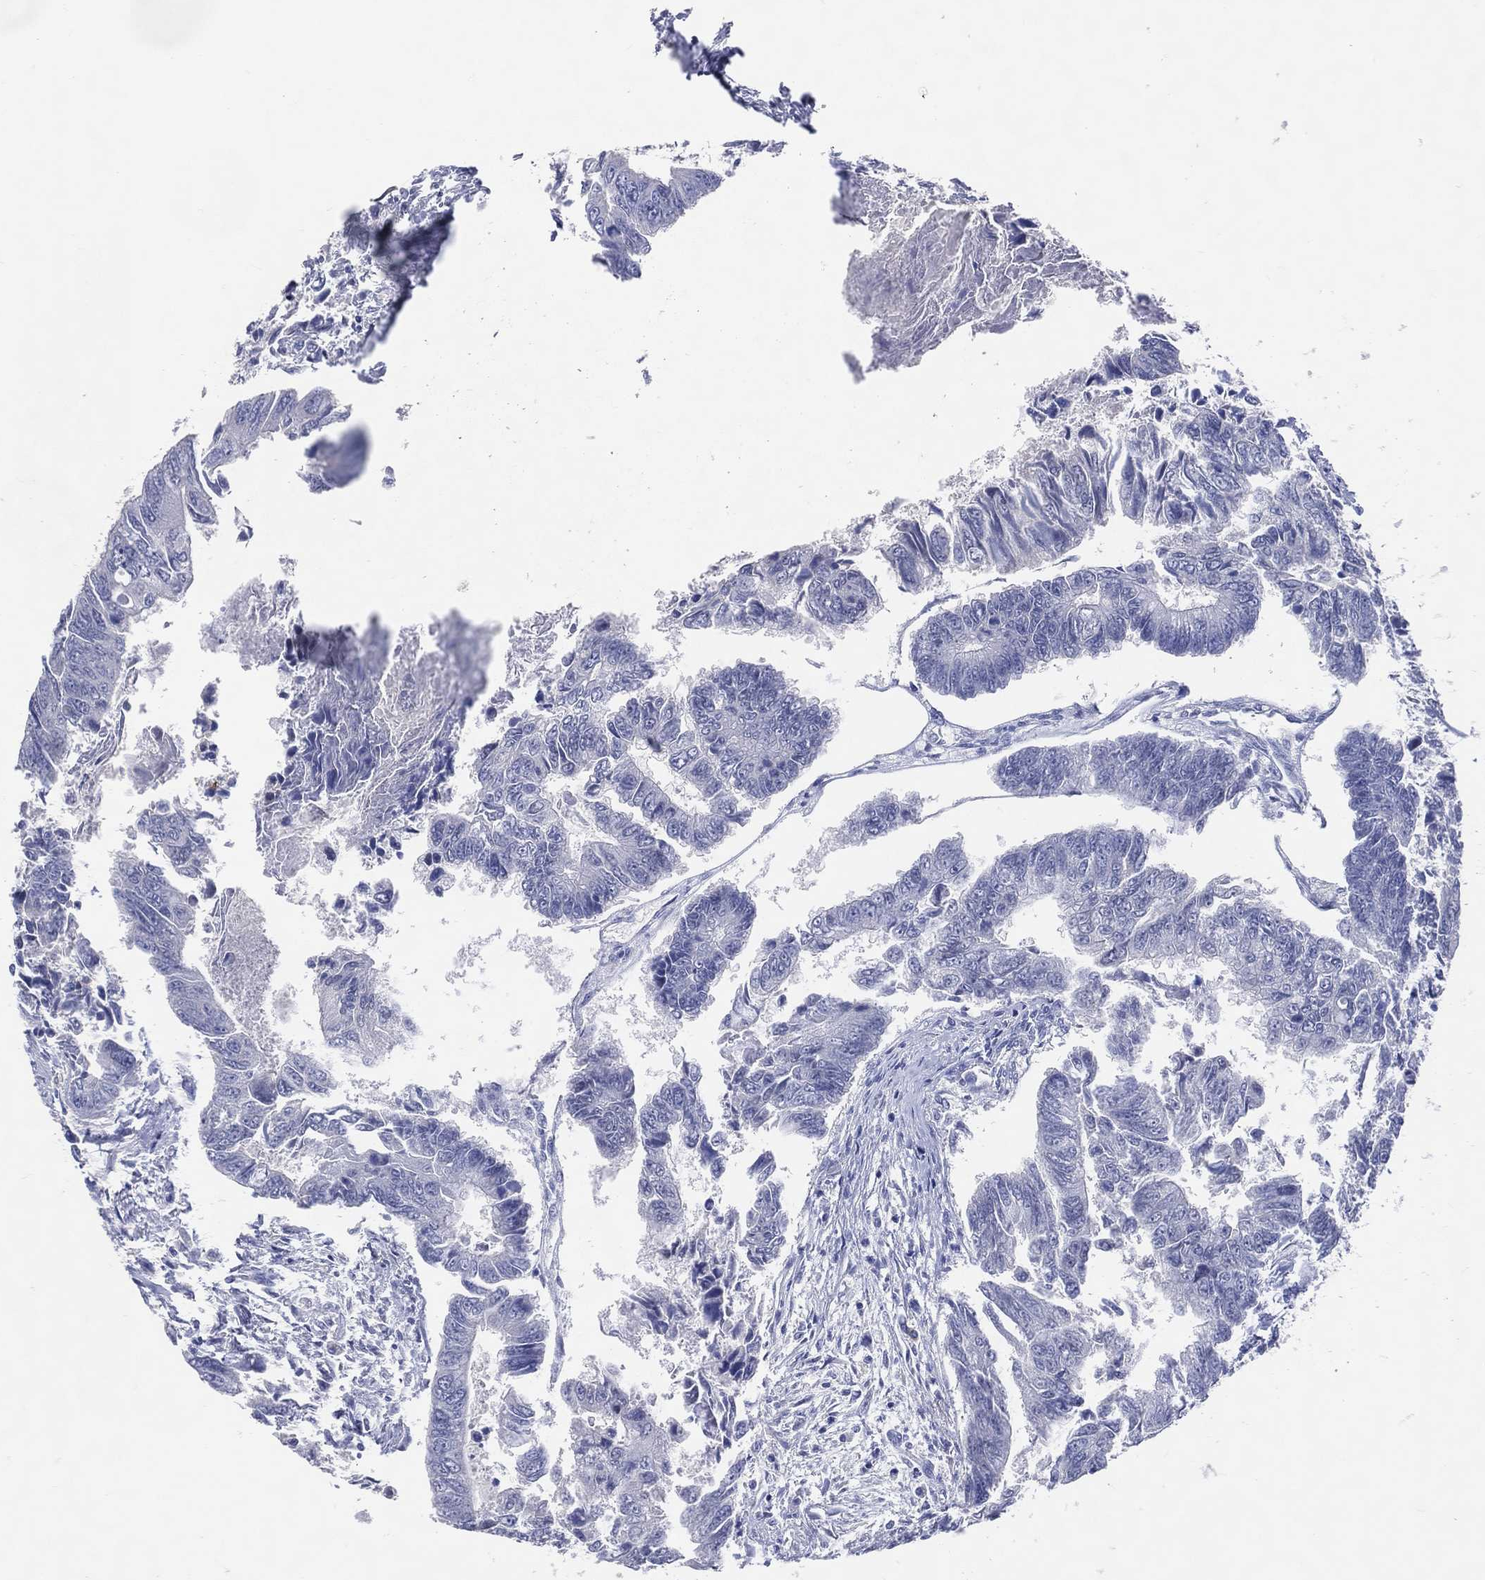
{"staining": {"intensity": "negative", "quantity": "none", "location": "none"}, "tissue": "colorectal cancer", "cell_type": "Tumor cells", "image_type": "cancer", "snomed": [{"axis": "morphology", "description": "Adenocarcinoma, NOS"}, {"axis": "topography", "description": "Colon"}], "caption": "Tumor cells show no significant expression in colorectal cancer.", "gene": "DNAH6", "patient": {"sex": "female", "age": 65}}